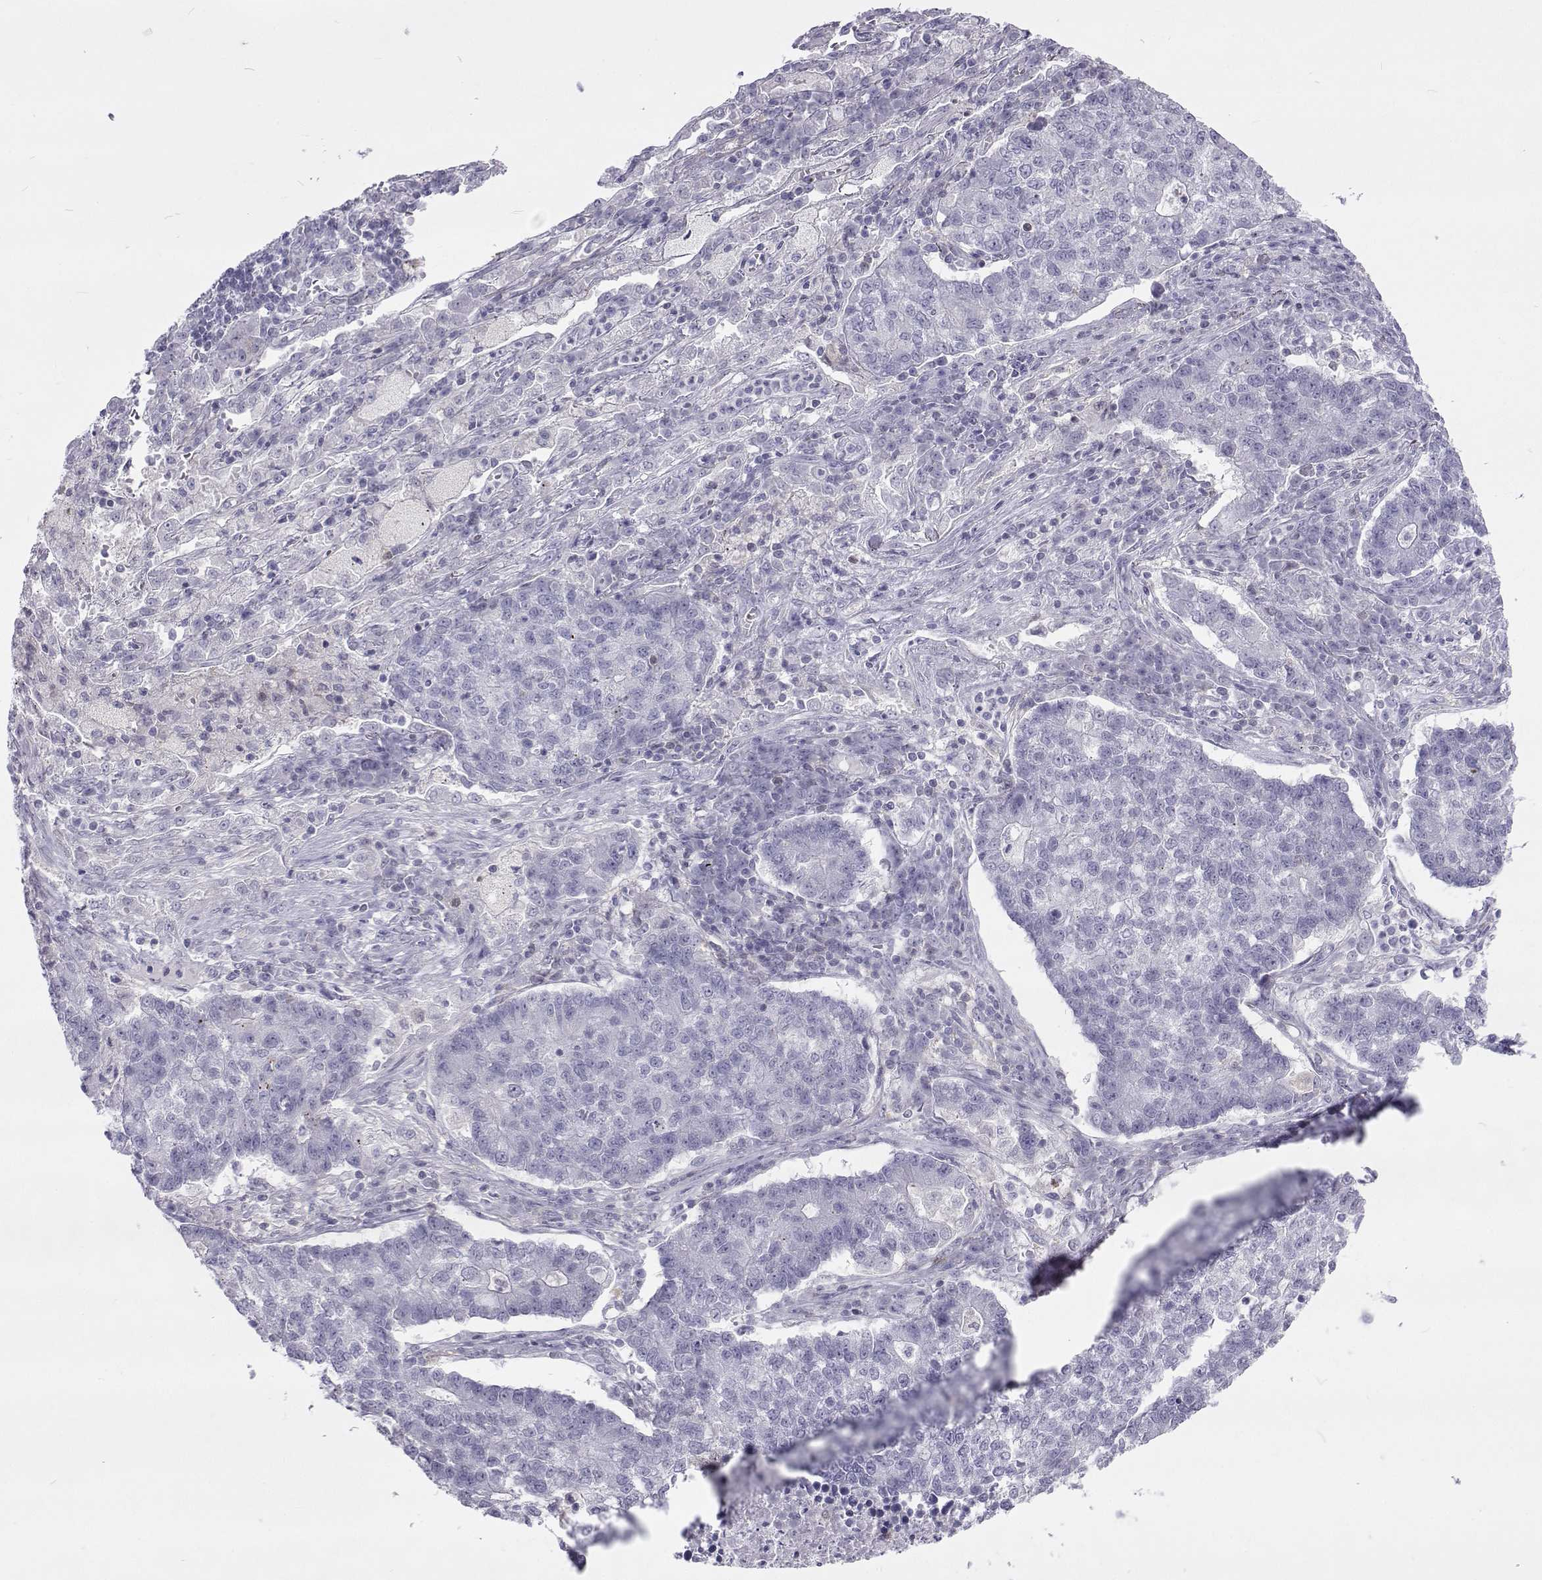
{"staining": {"intensity": "negative", "quantity": "none", "location": "none"}, "tissue": "lung cancer", "cell_type": "Tumor cells", "image_type": "cancer", "snomed": [{"axis": "morphology", "description": "Adenocarcinoma, NOS"}, {"axis": "topography", "description": "Lung"}], "caption": "The photomicrograph displays no significant expression in tumor cells of lung cancer.", "gene": "GALM", "patient": {"sex": "male", "age": 57}}